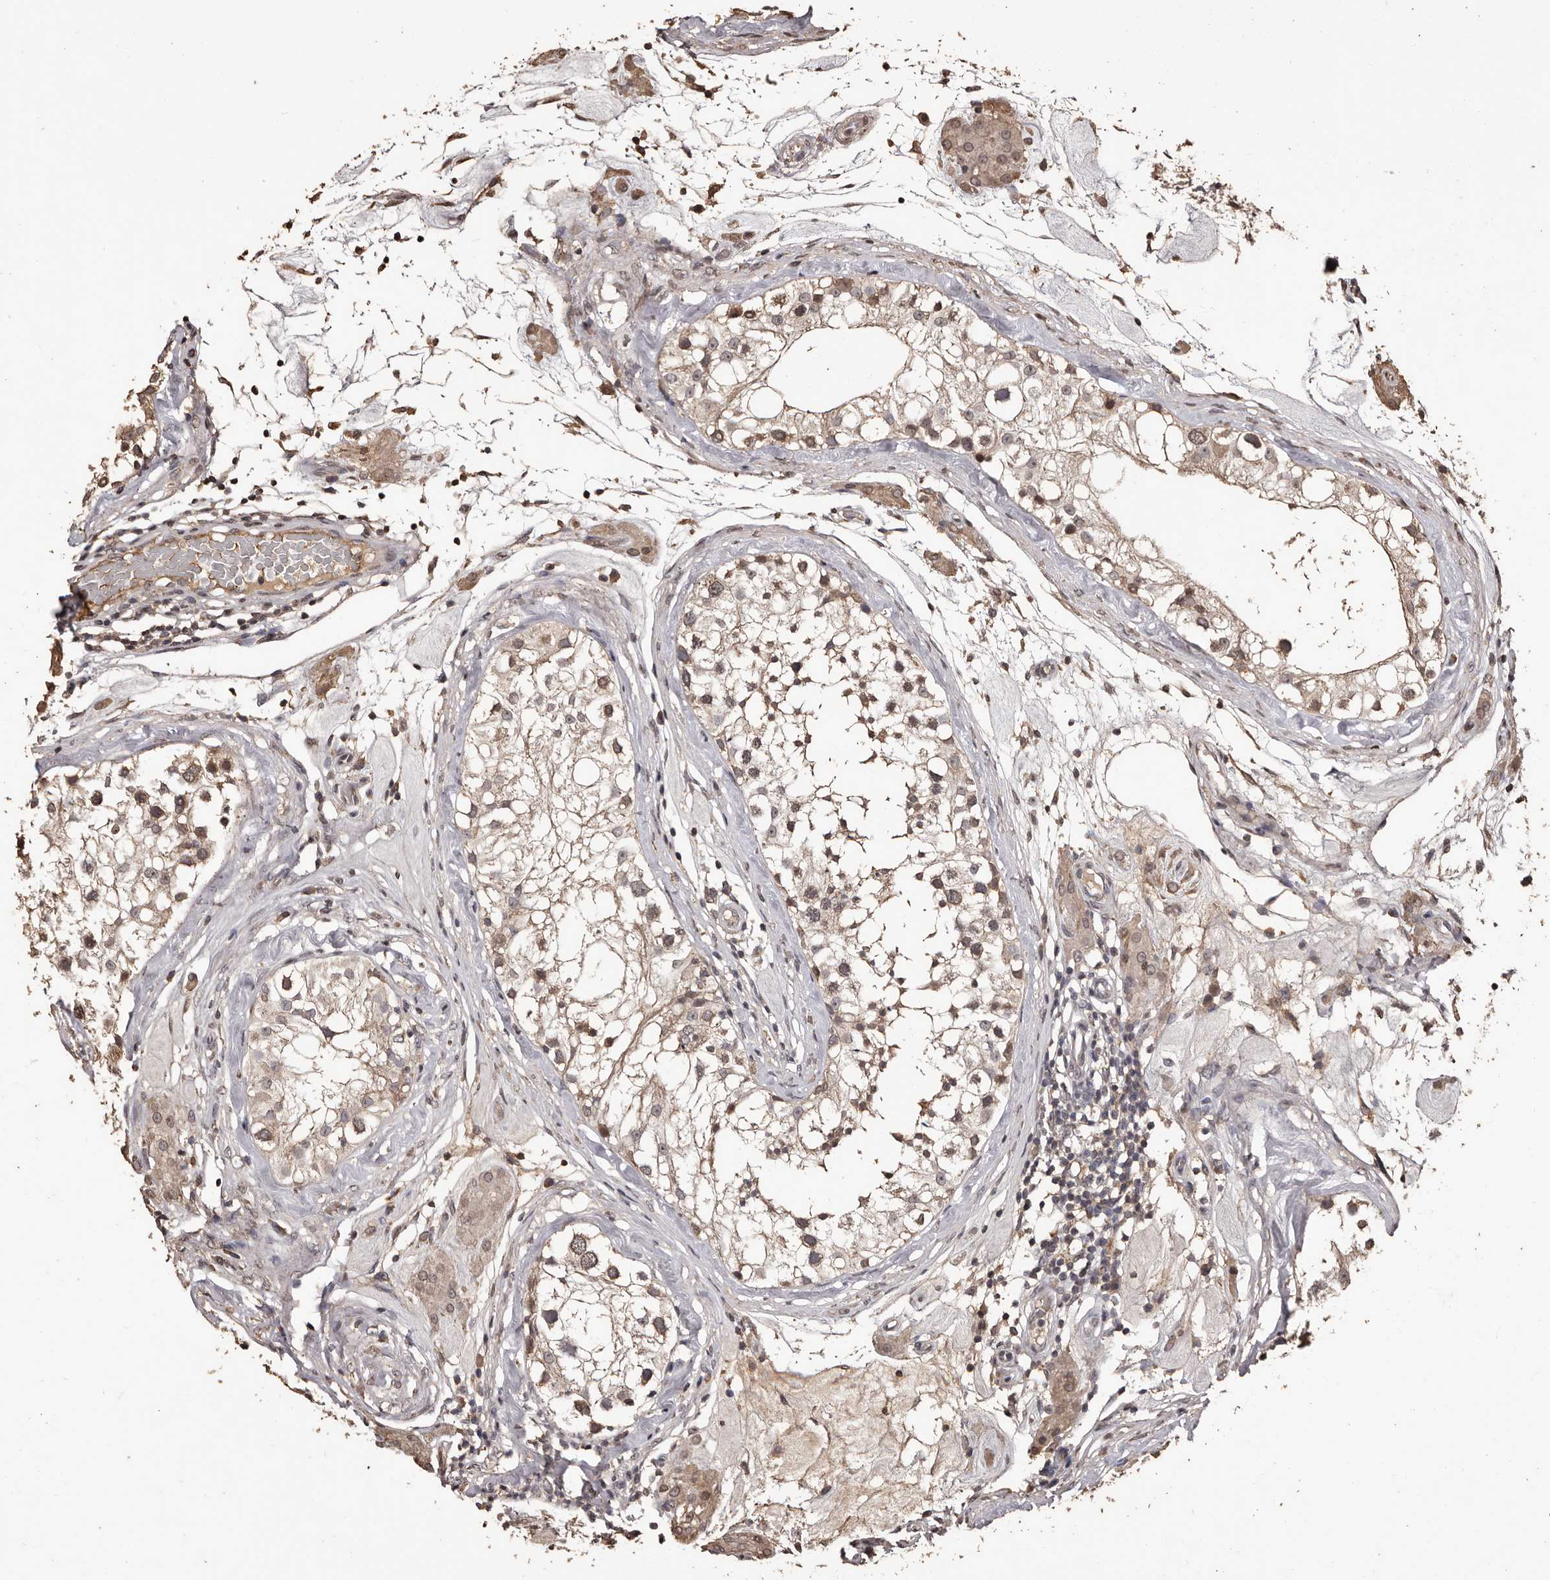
{"staining": {"intensity": "weak", "quantity": "25%-75%", "location": "cytoplasmic/membranous"}, "tissue": "testis", "cell_type": "Cells in seminiferous ducts", "image_type": "normal", "snomed": [{"axis": "morphology", "description": "Normal tissue, NOS"}, {"axis": "topography", "description": "Testis"}], "caption": "A low amount of weak cytoplasmic/membranous positivity is present in approximately 25%-75% of cells in seminiferous ducts in benign testis. (brown staining indicates protein expression, while blue staining denotes nuclei).", "gene": "NAV1", "patient": {"sex": "male", "age": 46}}